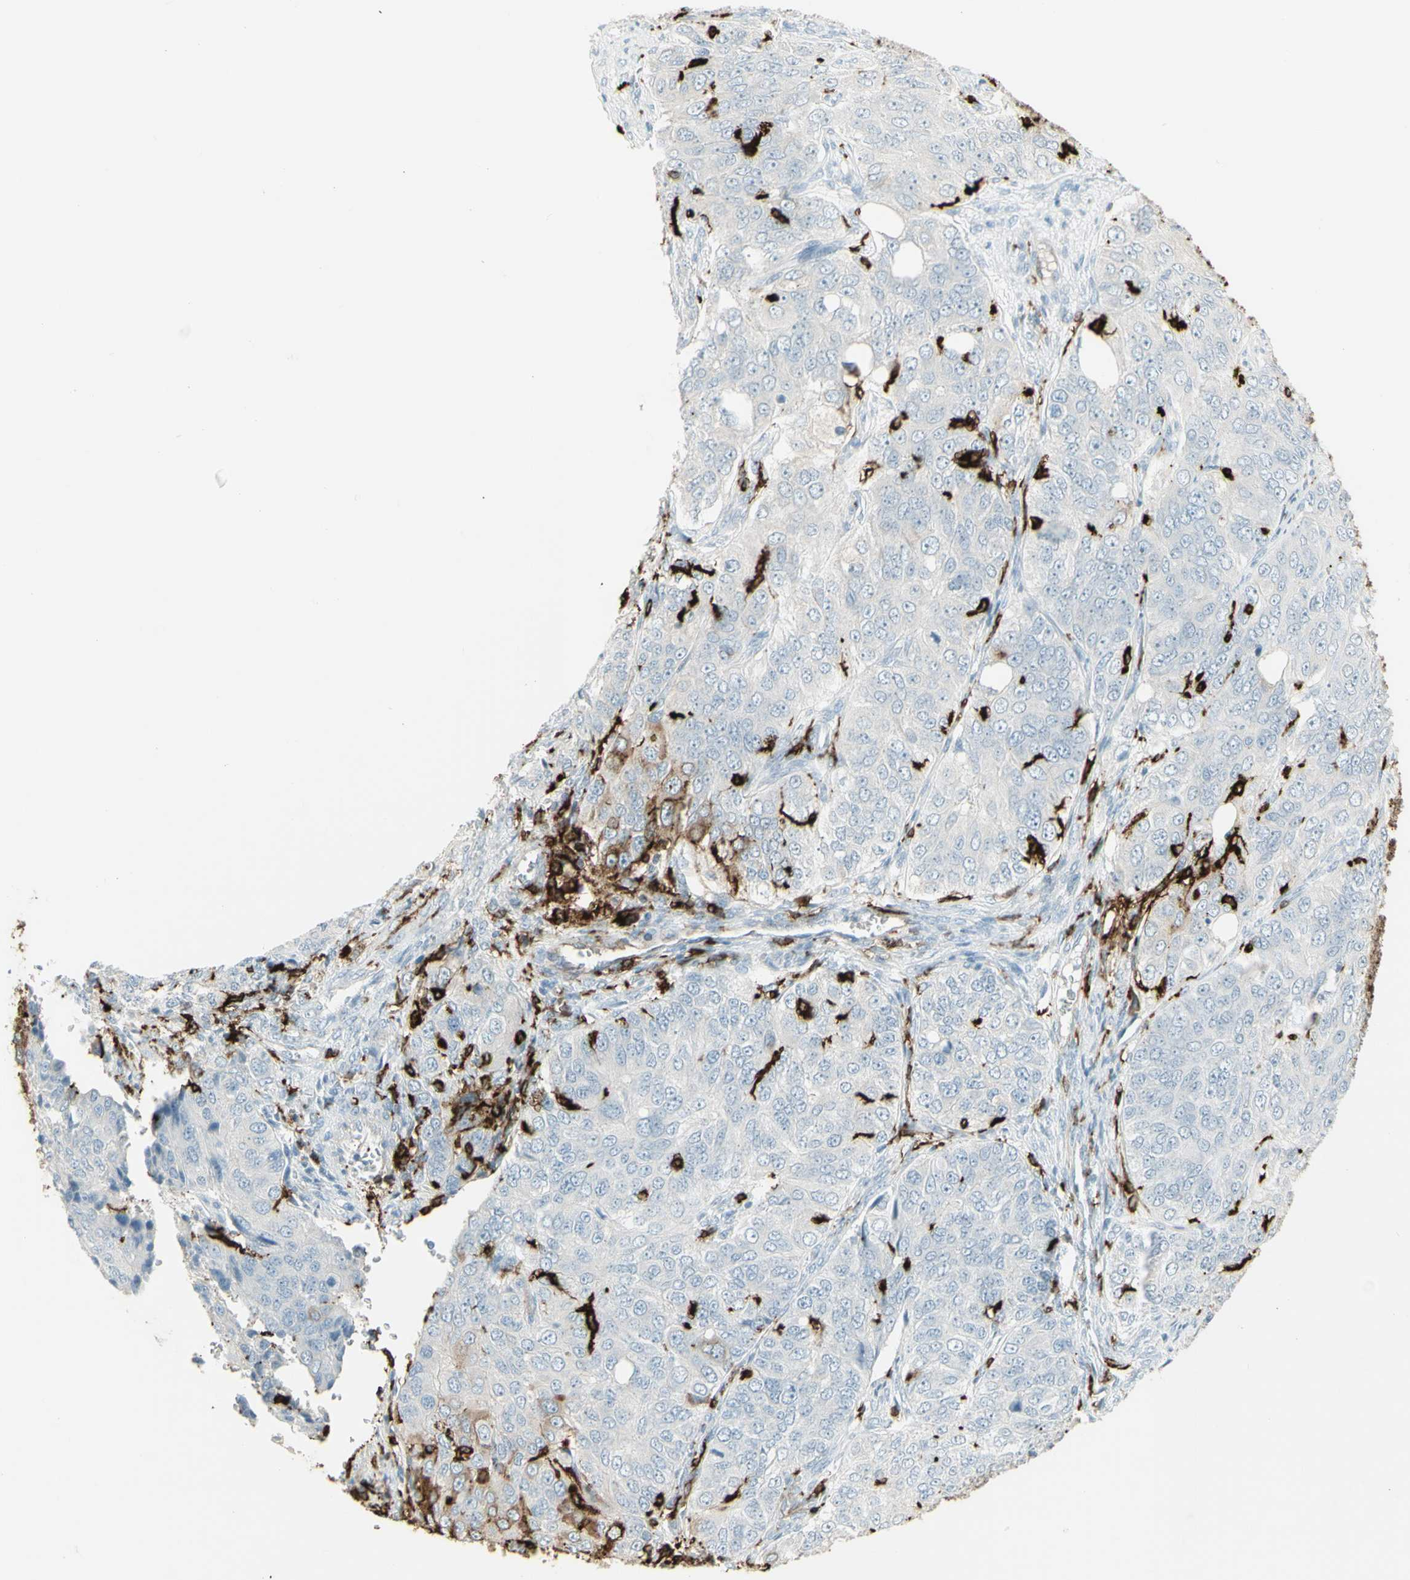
{"staining": {"intensity": "moderate", "quantity": "<25%", "location": "cytoplasmic/membranous"}, "tissue": "ovarian cancer", "cell_type": "Tumor cells", "image_type": "cancer", "snomed": [{"axis": "morphology", "description": "Carcinoma, endometroid"}, {"axis": "topography", "description": "Ovary"}], "caption": "This photomicrograph displays IHC staining of endometroid carcinoma (ovarian), with low moderate cytoplasmic/membranous staining in about <25% of tumor cells.", "gene": "HLA-DPB1", "patient": {"sex": "female", "age": 51}}